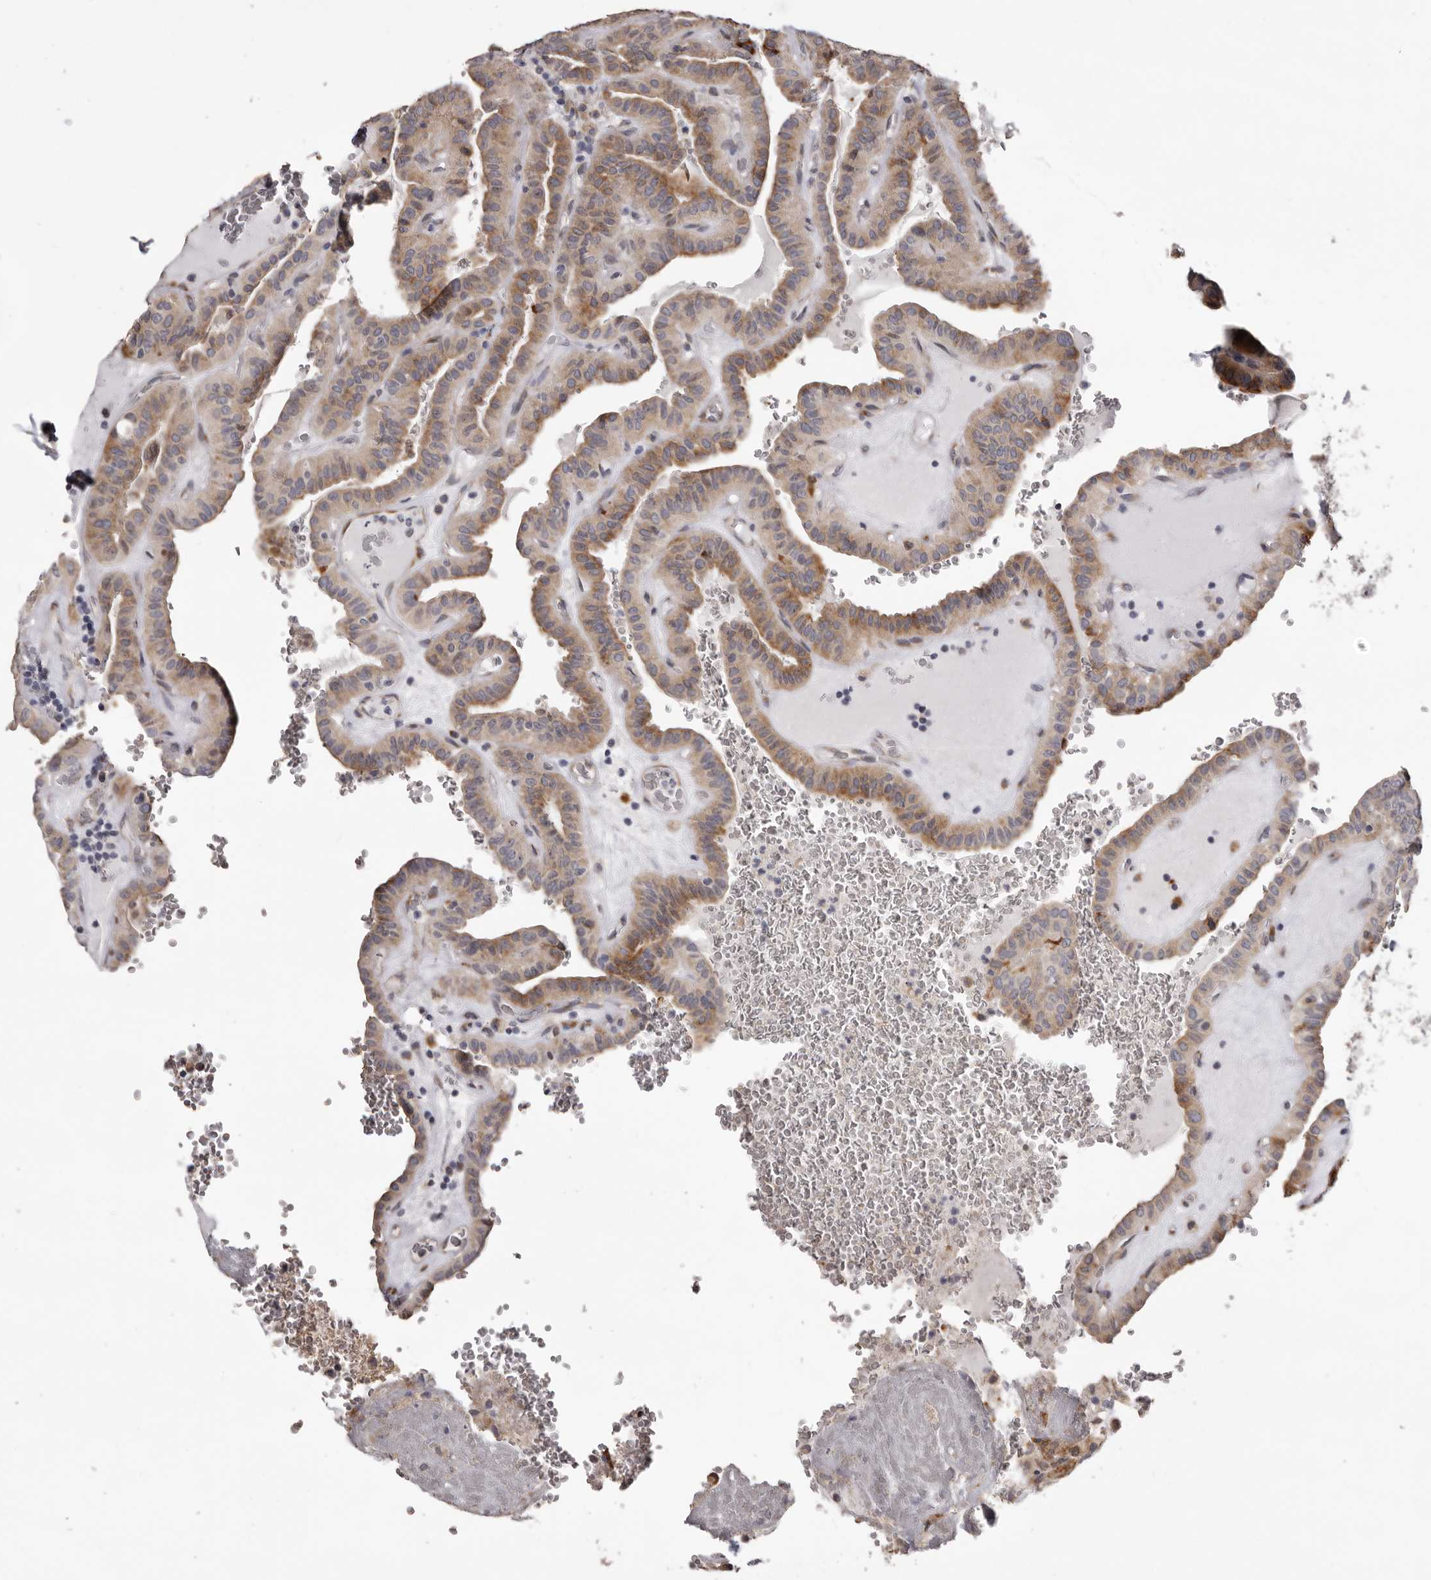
{"staining": {"intensity": "moderate", "quantity": ">75%", "location": "cytoplasmic/membranous"}, "tissue": "thyroid cancer", "cell_type": "Tumor cells", "image_type": "cancer", "snomed": [{"axis": "morphology", "description": "Papillary adenocarcinoma, NOS"}, {"axis": "topography", "description": "Thyroid gland"}], "caption": "Protein analysis of thyroid papillary adenocarcinoma tissue exhibits moderate cytoplasmic/membranous positivity in approximately >75% of tumor cells.", "gene": "PIGX", "patient": {"sex": "male", "age": 77}}